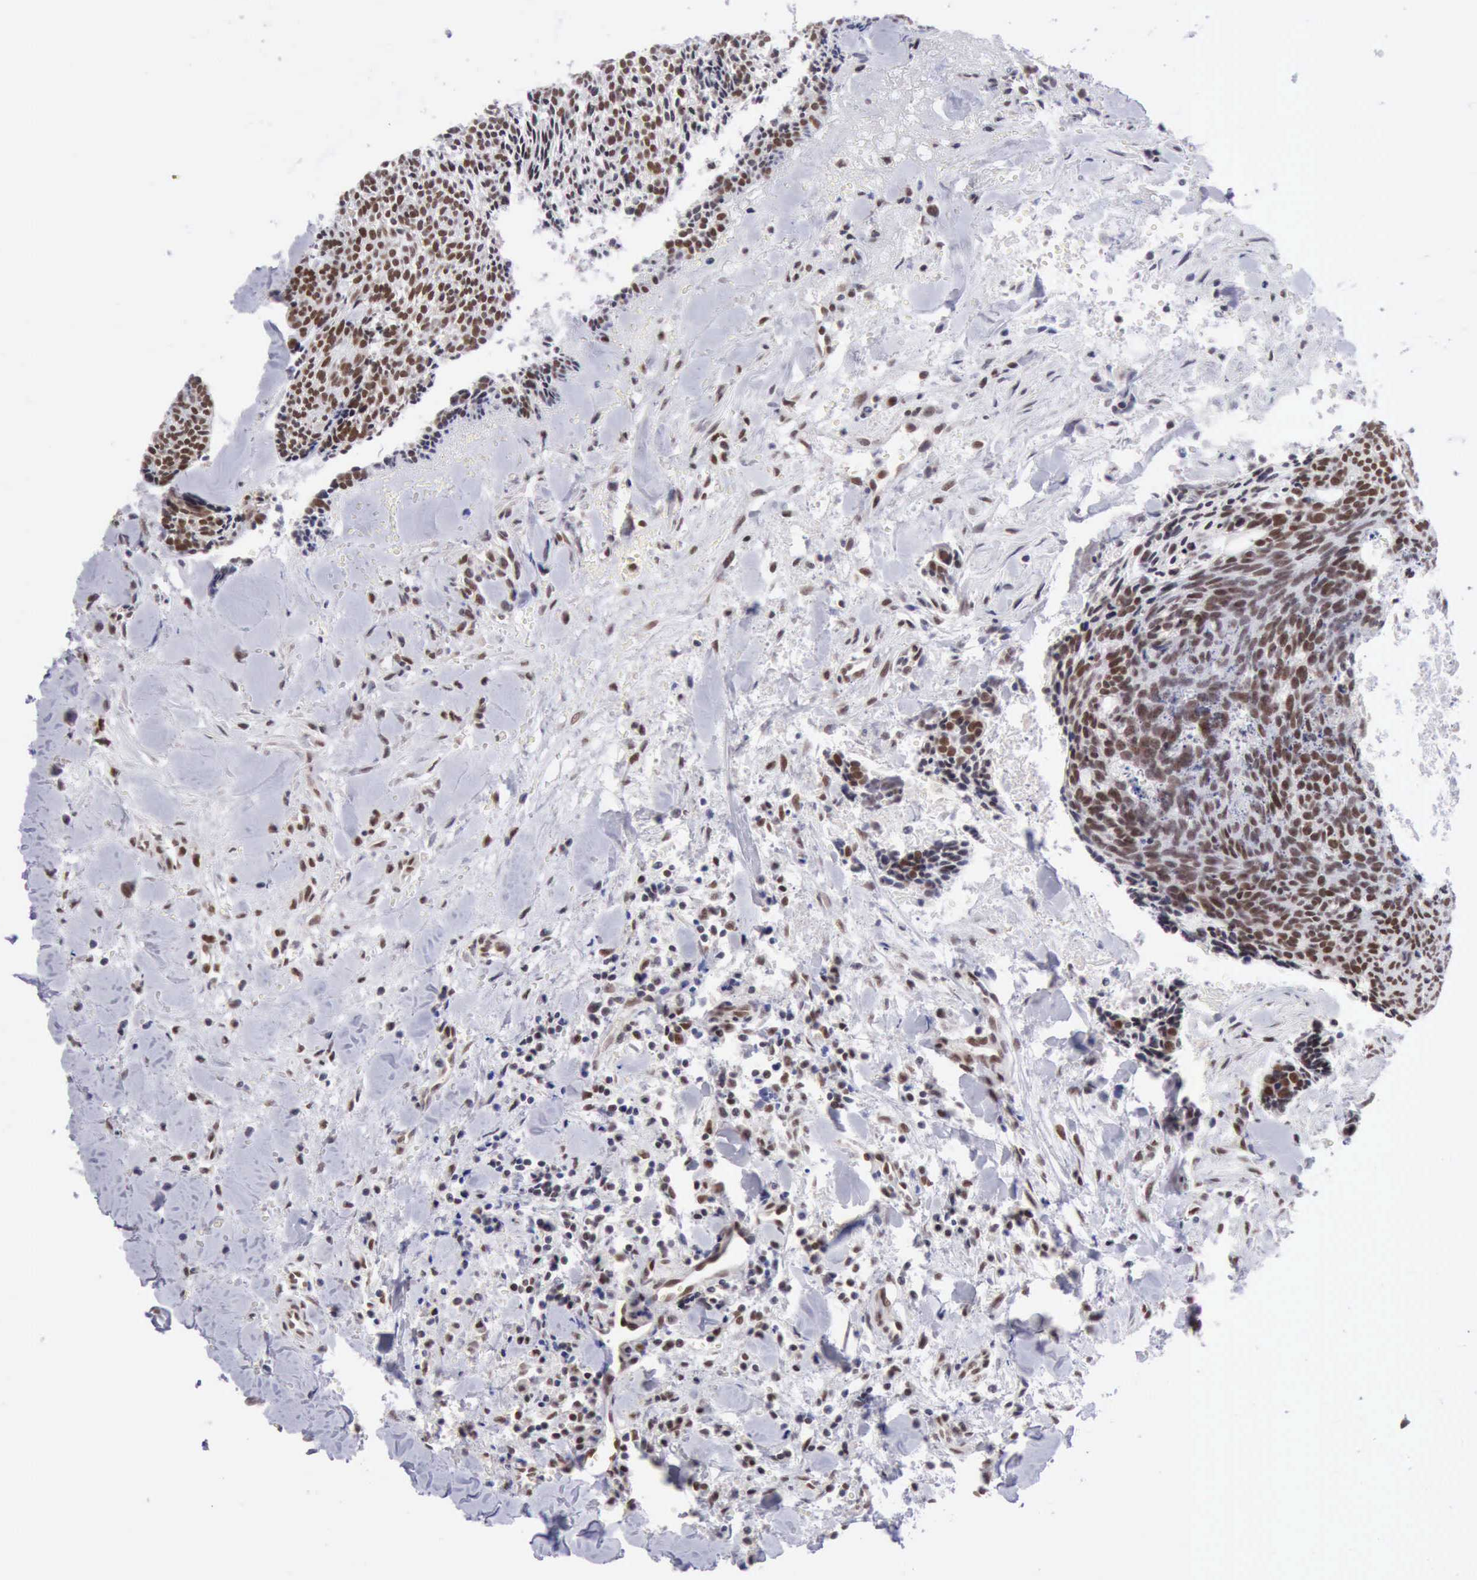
{"staining": {"intensity": "strong", "quantity": ">75%", "location": "nuclear"}, "tissue": "head and neck cancer", "cell_type": "Tumor cells", "image_type": "cancer", "snomed": [{"axis": "morphology", "description": "Squamous cell carcinoma, NOS"}, {"axis": "topography", "description": "Salivary gland"}, {"axis": "topography", "description": "Head-Neck"}], "caption": "Squamous cell carcinoma (head and neck) stained for a protein shows strong nuclear positivity in tumor cells.", "gene": "ERCC4", "patient": {"sex": "male", "age": 70}}